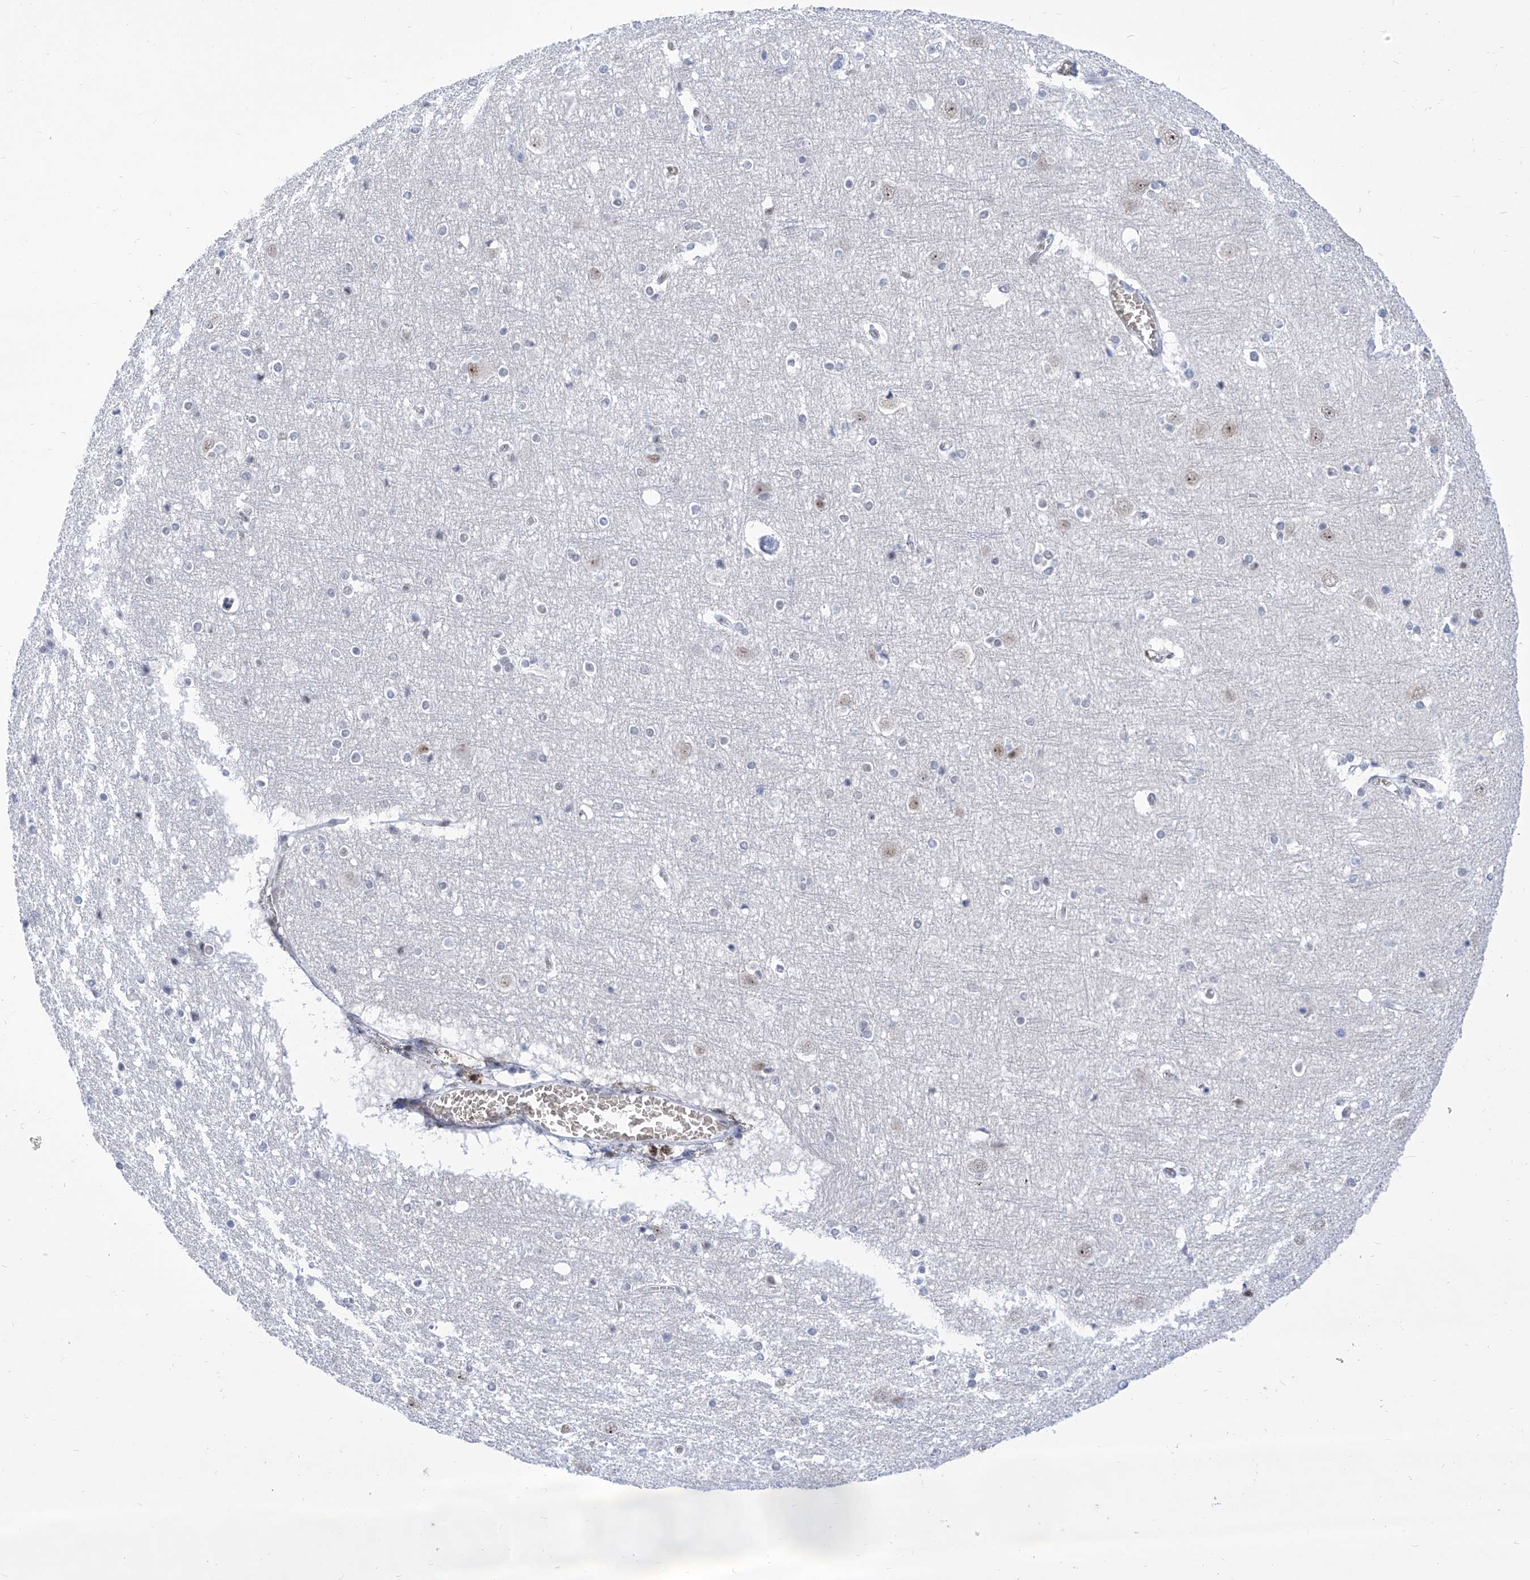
{"staining": {"intensity": "negative", "quantity": "none", "location": "none"}, "tissue": "cerebral cortex", "cell_type": "Endothelial cells", "image_type": "normal", "snomed": [{"axis": "morphology", "description": "Normal tissue, NOS"}, {"axis": "topography", "description": "Cerebral cortex"}], "caption": "The histopathology image reveals no staining of endothelial cells in benign cerebral cortex.", "gene": "SART1", "patient": {"sex": "male", "age": 54}}